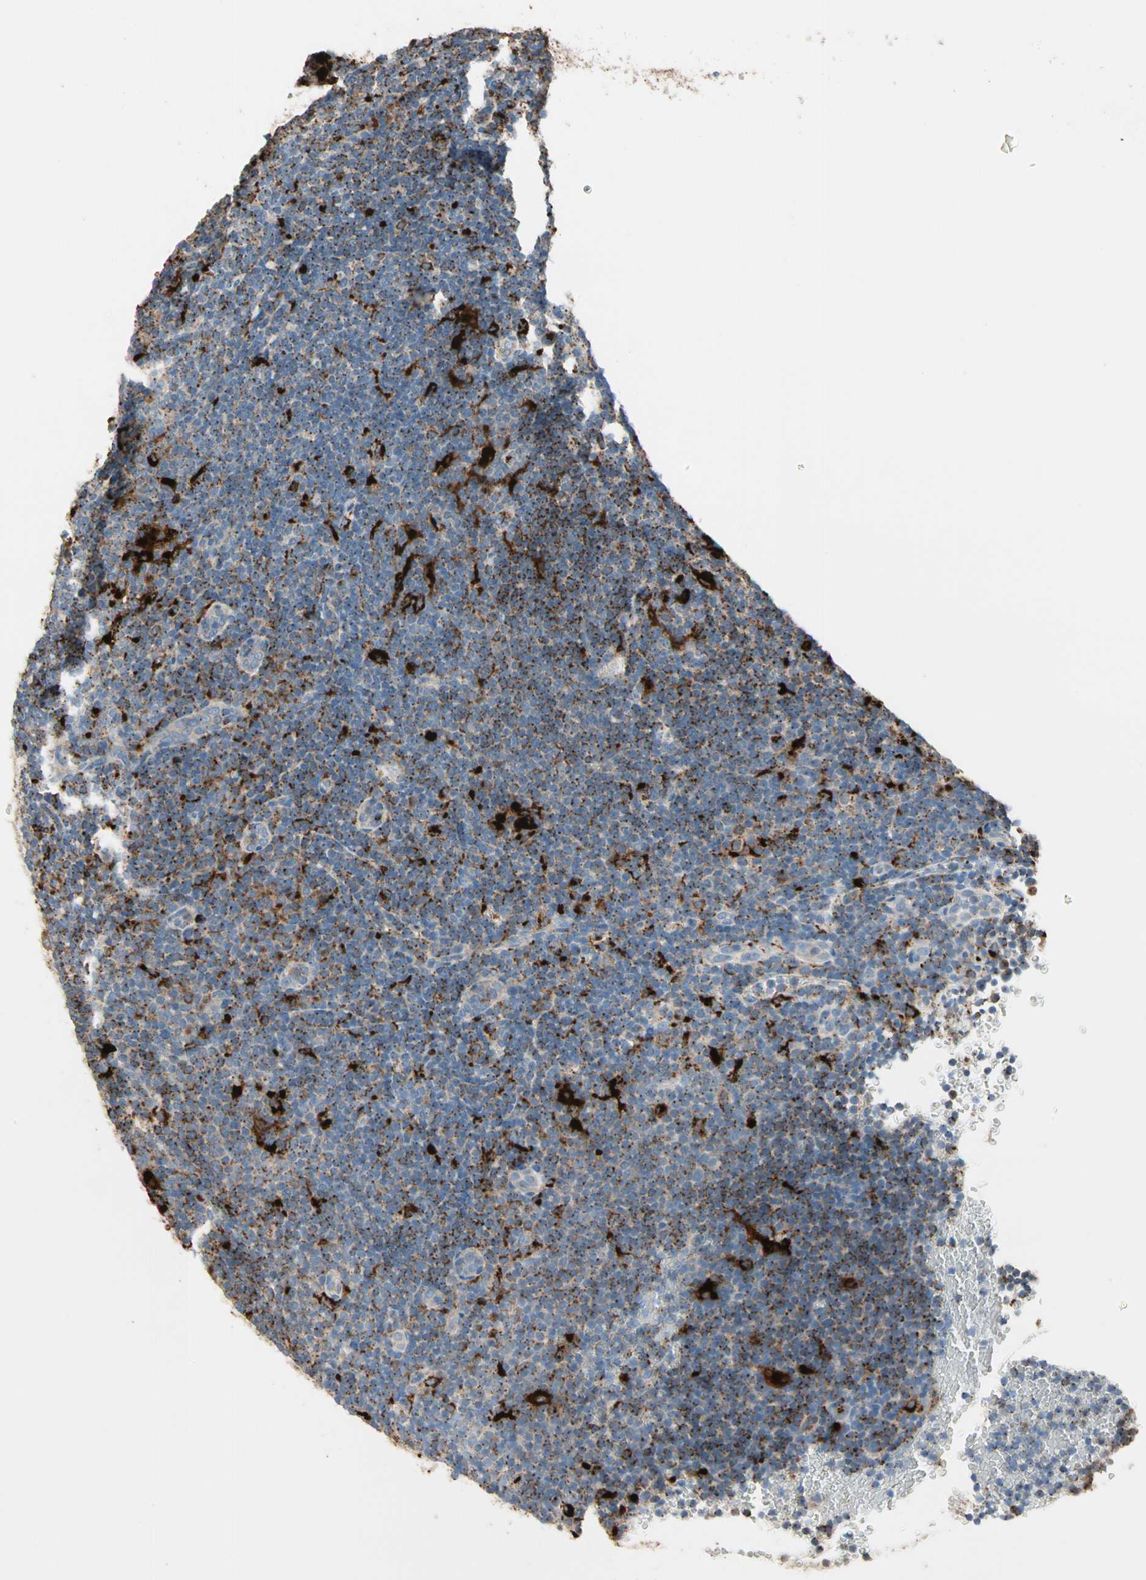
{"staining": {"intensity": "strong", "quantity": "25%-75%", "location": "cytoplasmic/membranous"}, "tissue": "lymphoma", "cell_type": "Tumor cells", "image_type": "cancer", "snomed": [{"axis": "morphology", "description": "Hodgkin's disease, NOS"}, {"axis": "topography", "description": "Lymph node"}], "caption": "High-power microscopy captured an IHC photomicrograph of Hodgkin's disease, revealing strong cytoplasmic/membranous positivity in approximately 25%-75% of tumor cells. (DAB (3,3'-diaminobenzidine) IHC with brightfield microscopy, high magnification).", "gene": "GM2A", "patient": {"sex": "female", "age": 57}}